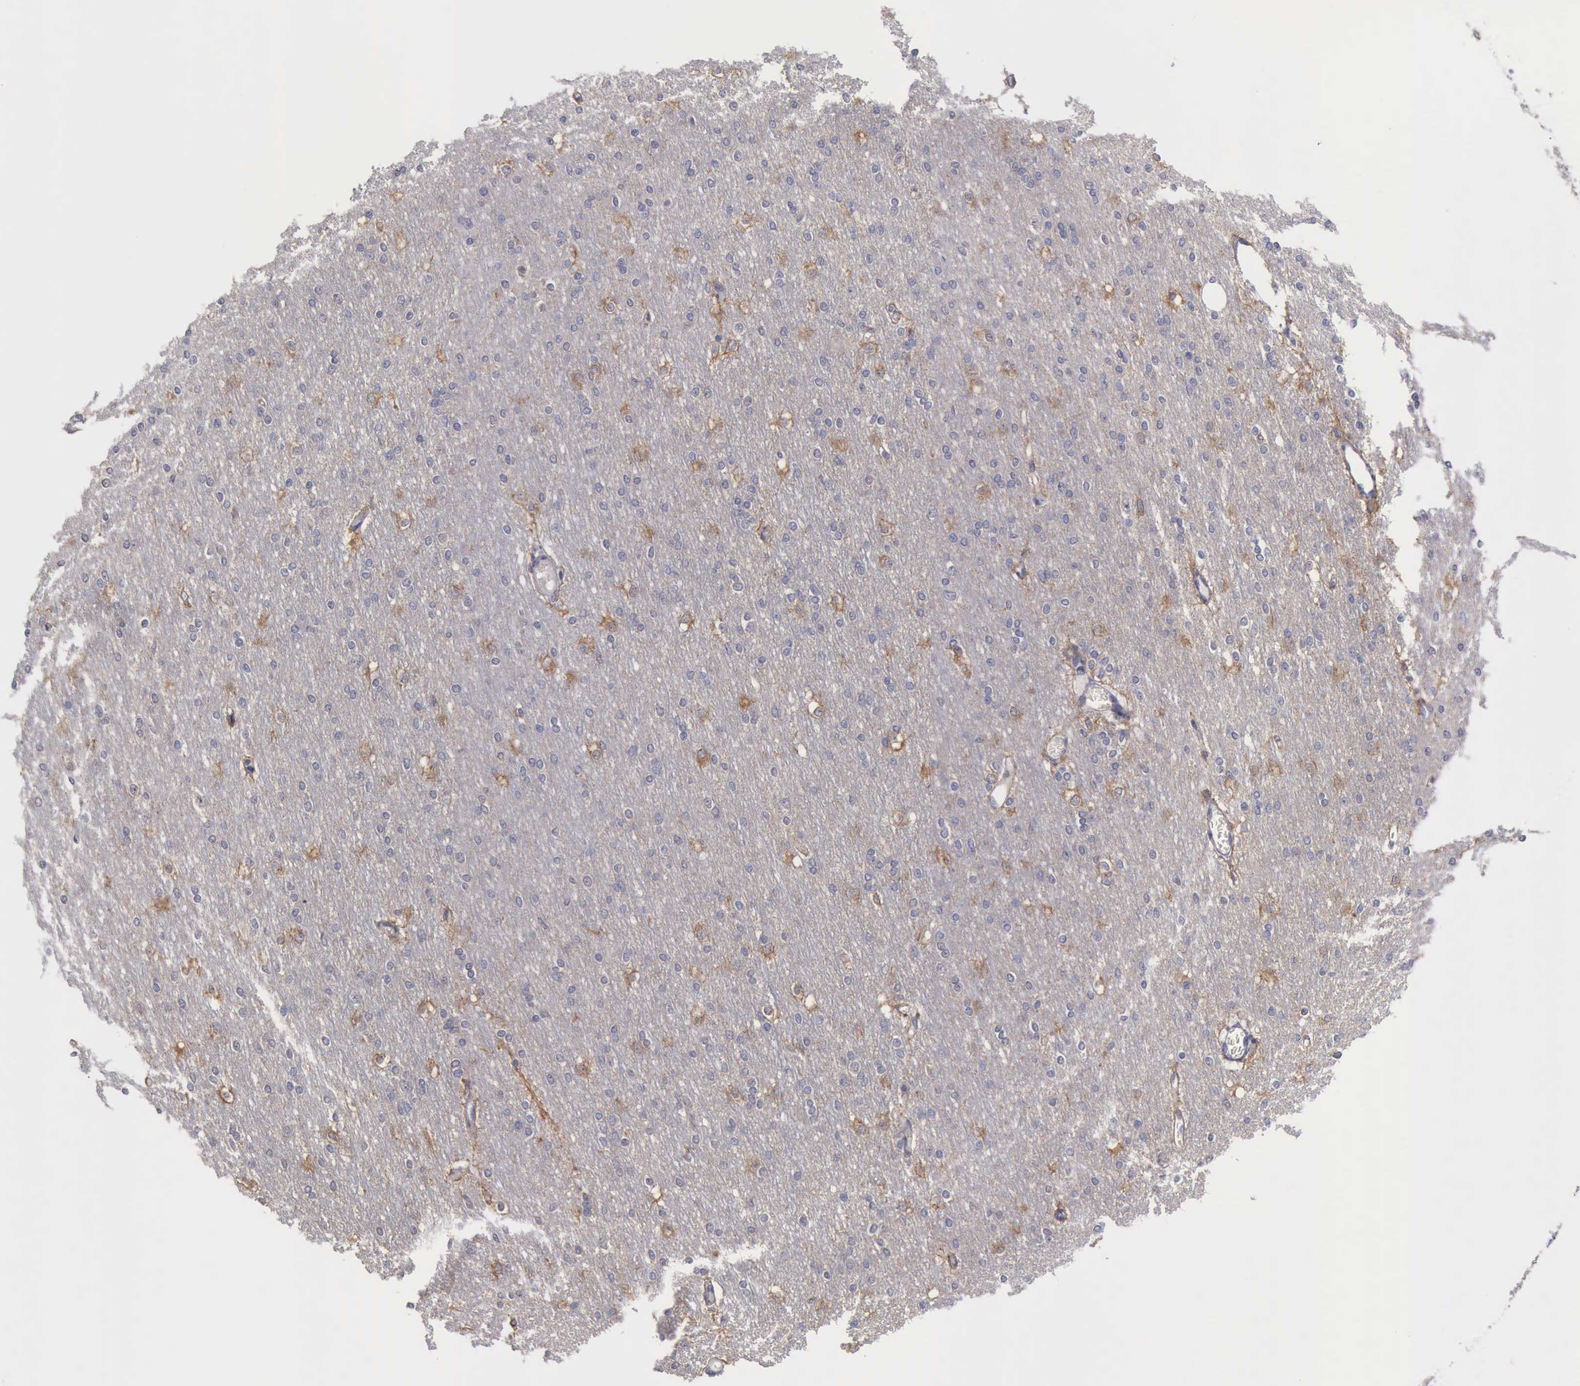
{"staining": {"intensity": "negative", "quantity": "none", "location": "none"}, "tissue": "cerebral cortex", "cell_type": "Endothelial cells", "image_type": "normal", "snomed": [{"axis": "morphology", "description": "Normal tissue, NOS"}, {"axis": "morphology", "description": "Inflammation, NOS"}, {"axis": "topography", "description": "Cerebral cortex"}], "caption": "IHC histopathology image of normal cerebral cortex stained for a protein (brown), which demonstrates no positivity in endothelial cells. Brightfield microscopy of IHC stained with DAB (3,3'-diaminobenzidine) (brown) and hematoxylin (blue), captured at high magnification.", "gene": "PHKA1", "patient": {"sex": "male", "age": 6}}